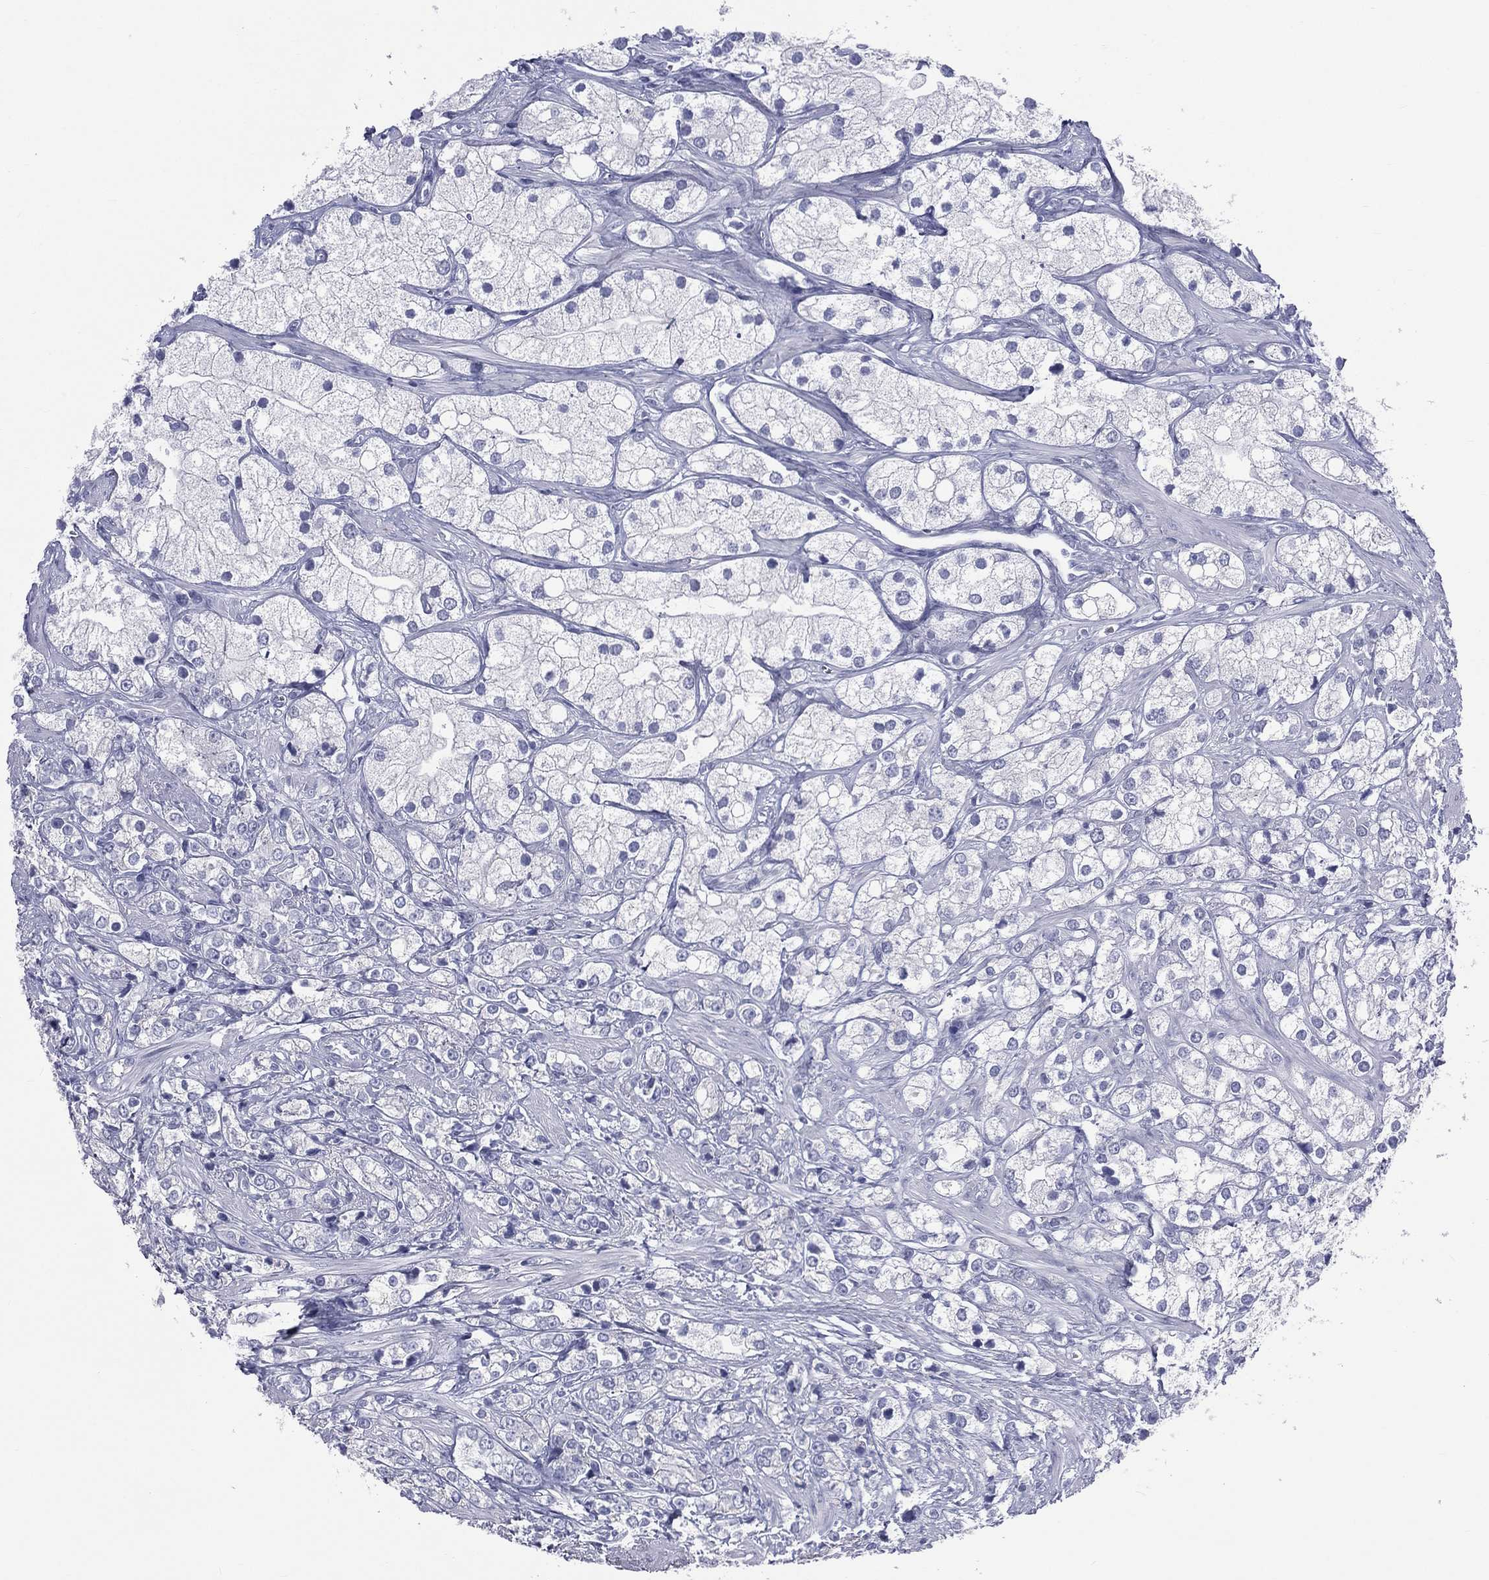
{"staining": {"intensity": "negative", "quantity": "none", "location": "none"}, "tissue": "prostate cancer", "cell_type": "Tumor cells", "image_type": "cancer", "snomed": [{"axis": "morphology", "description": "Adenocarcinoma, NOS"}, {"axis": "topography", "description": "Prostate and seminal vesicle, NOS"}, {"axis": "topography", "description": "Prostate"}], "caption": "Image shows no protein staining in tumor cells of adenocarcinoma (prostate) tissue.", "gene": "MLN", "patient": {"sex": "male", "age": 79}}